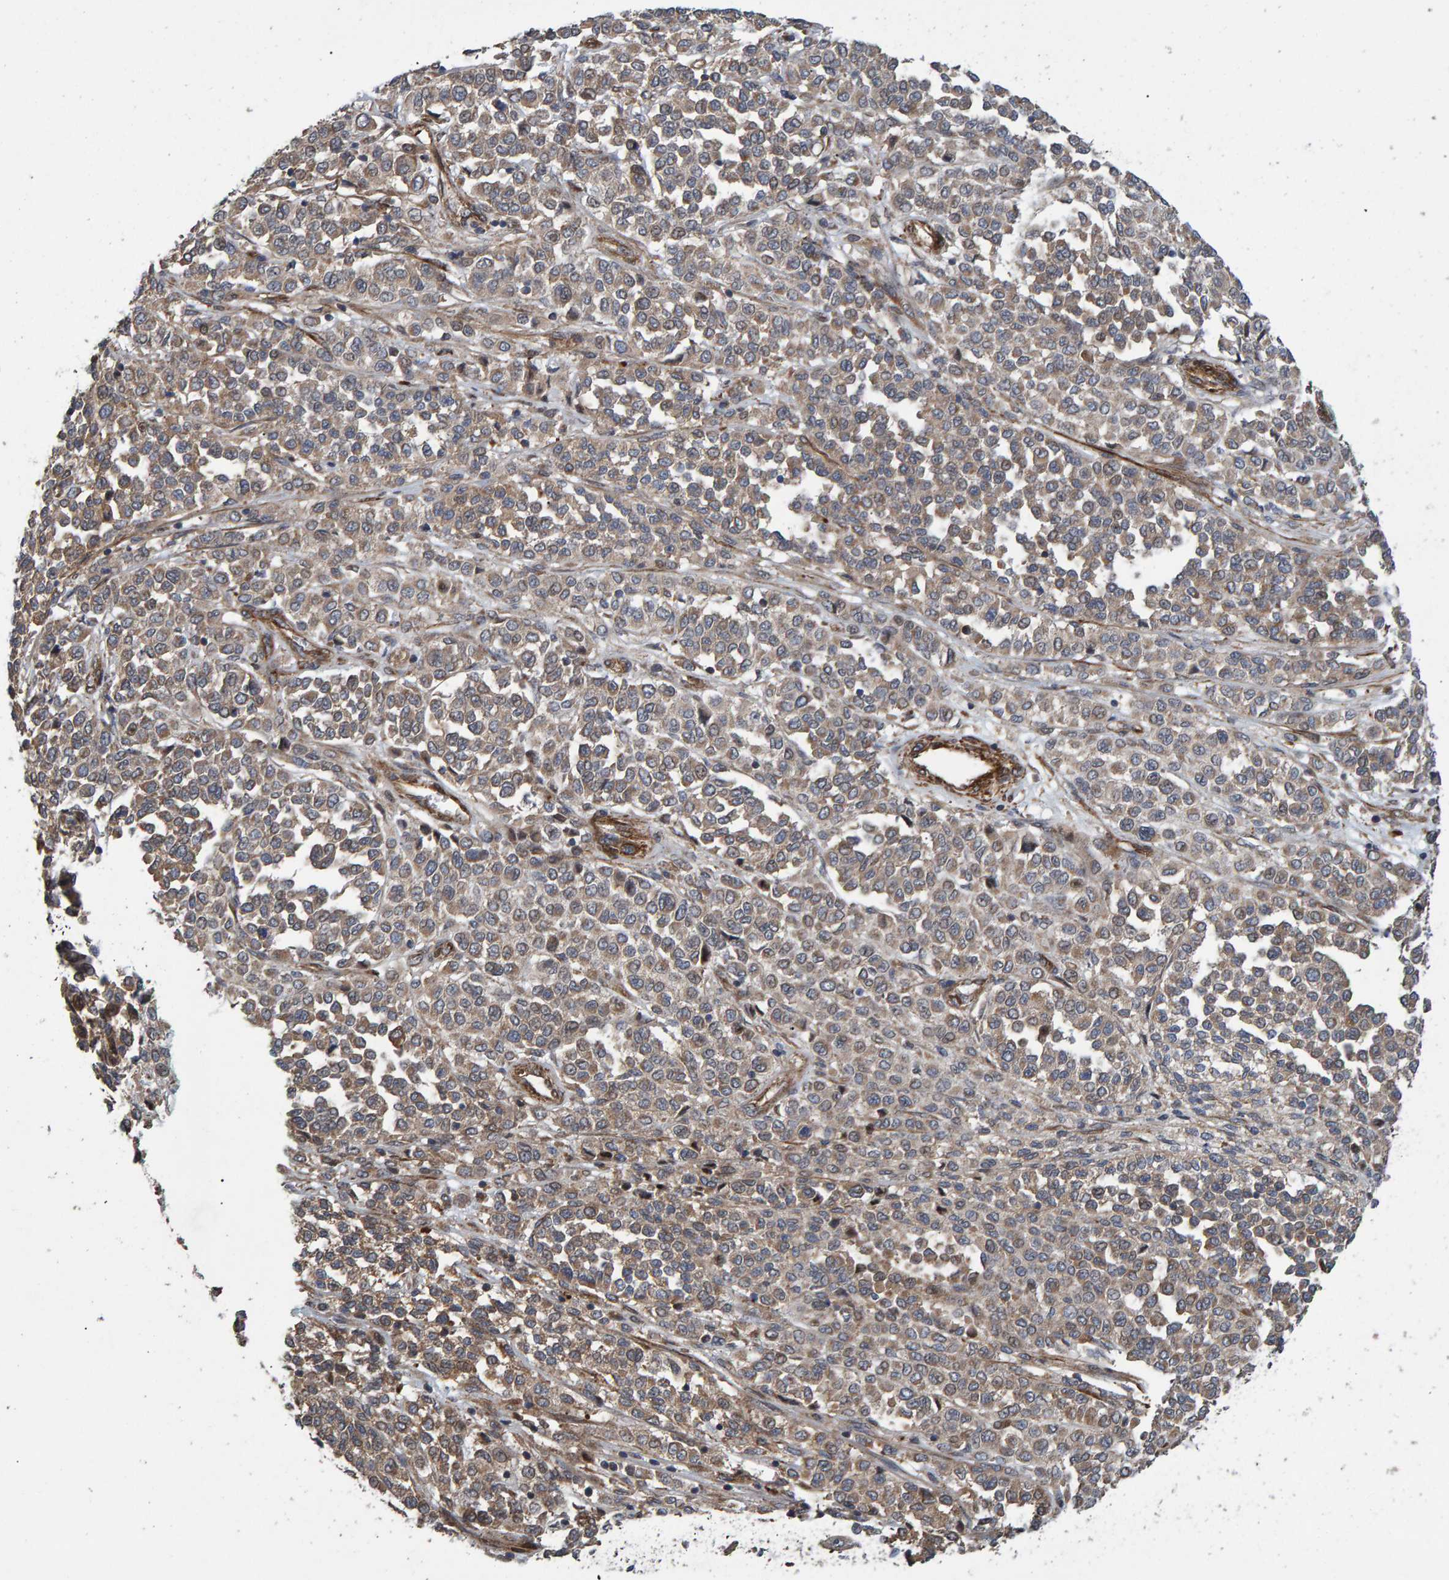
{"staining": {"intensity": "moderate", "quantity": ">75%", "location": "cytoplasmic/membranous"}, "tissue": "melanoma", "cell_type": "Tumor cells", "image_type": "cancer", "snomed": [{"axis": "morphology", "description": "Malignant melanoma, Metastatic site"}, {"axis": "topography", "description": "Pancreas"}], "caption": "High-magnification brightfield microscopy of melanoma stained with DAB (3,3'-diaminobenzidine) (brown) and counterstained with hematoxylin (blue). tumor cells exhibit moderate cytoplasmic/membranous staining is present in about>75% of cells.", "gene": "SLIT2", "patient": {"sex": "female", "age": 30}}